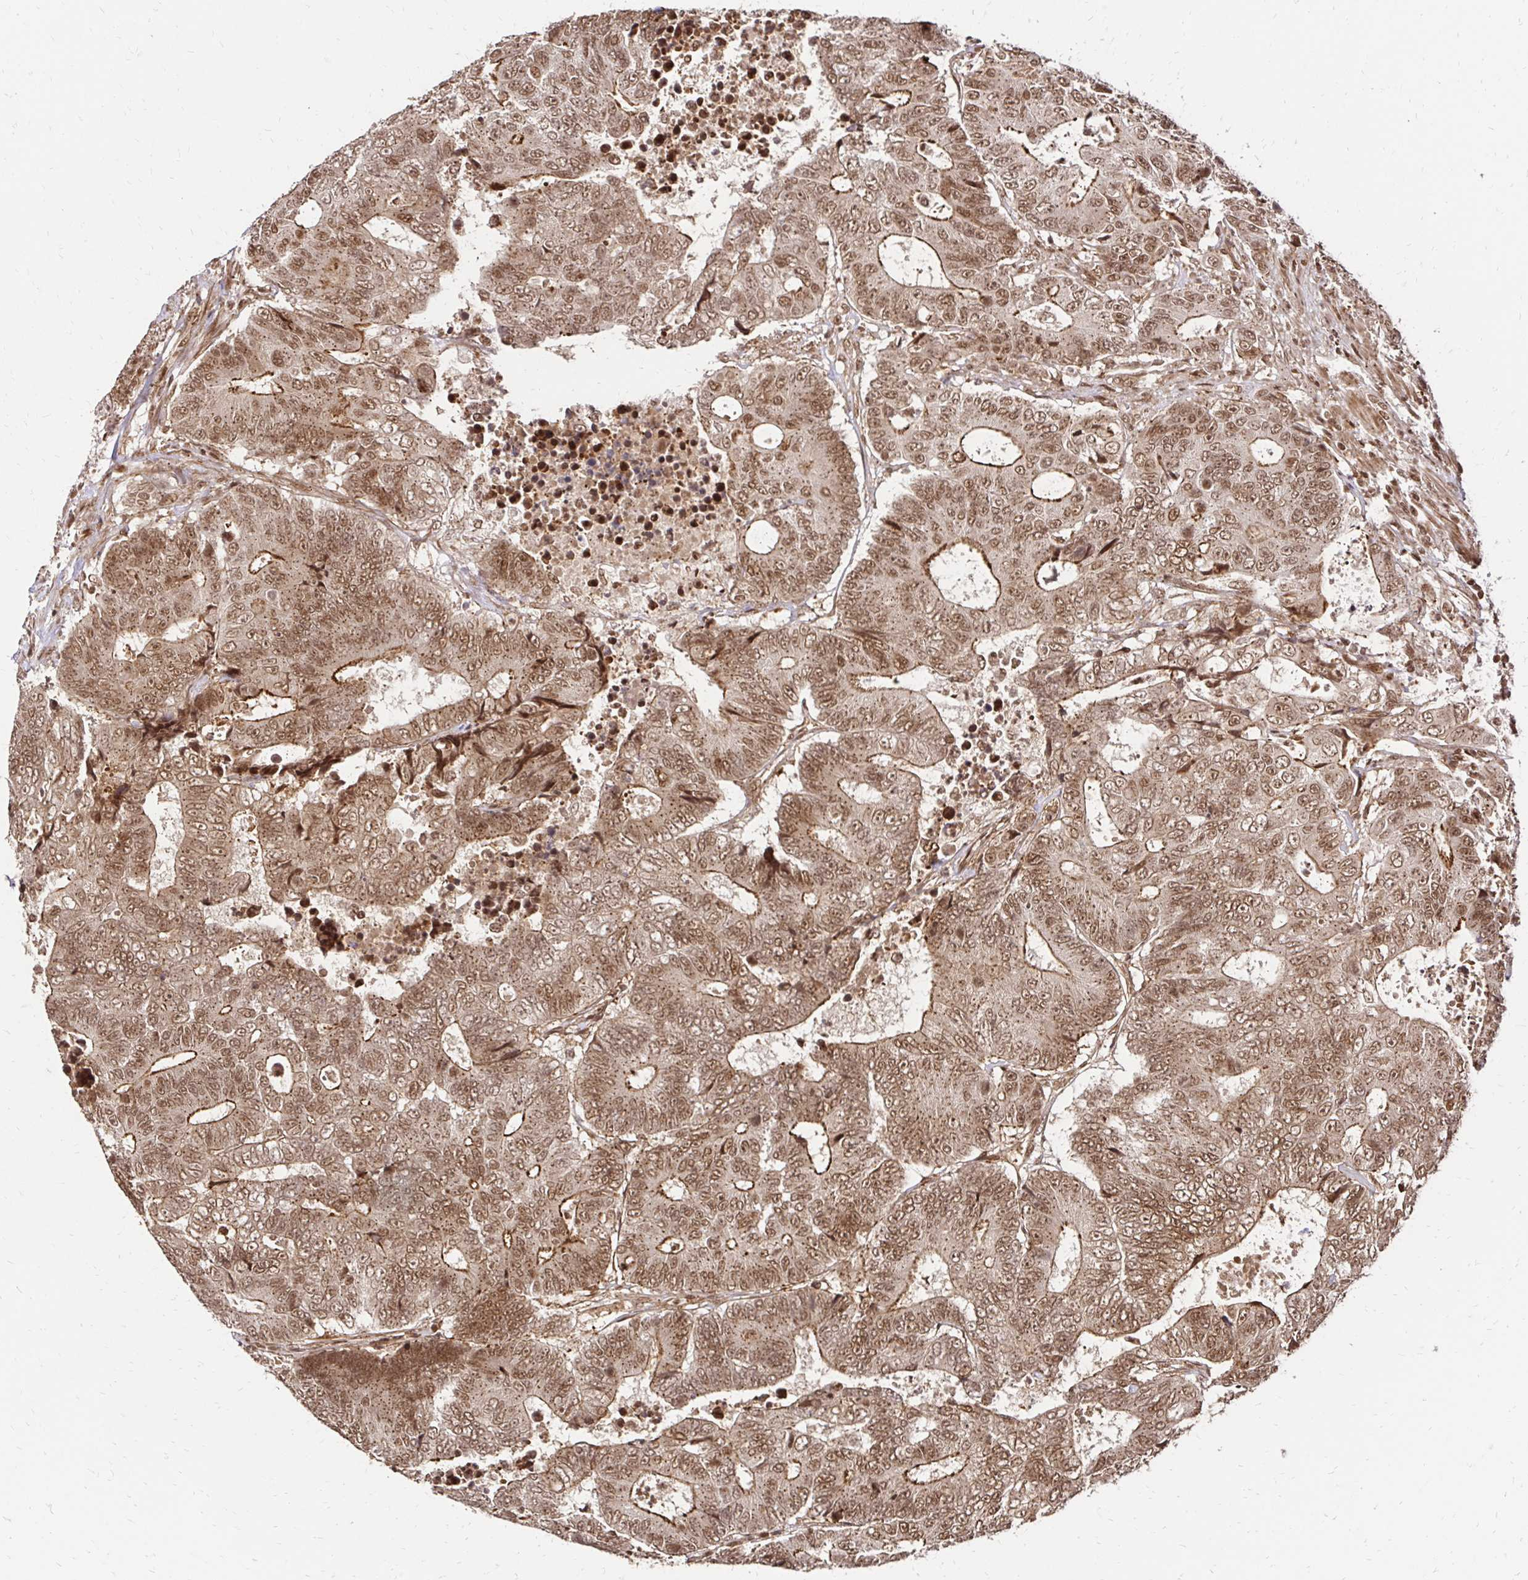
{"staining": {"intensity": "moderate", "quantity": ">75%", "location": "cytoplasmic/membranous,nuclear"}, "tissue": "colorectal cancer", "cell_type": "Tumor cells", "image_type": "cancer", "snomed": [{"axis": "morphology", "description": "Adenocarcinoma, NOS"}, {"axis": "topography", "description": "Colon"}], "caption": "A photomicrograph of human adenocarcinoma (colorectal) stained for a protein reveals moderate cytoplasmic/membranous and nuclear brown staining in tumor cells.", "gene": "GLYR1", "patient": {"sex": "female", "age": 48}}